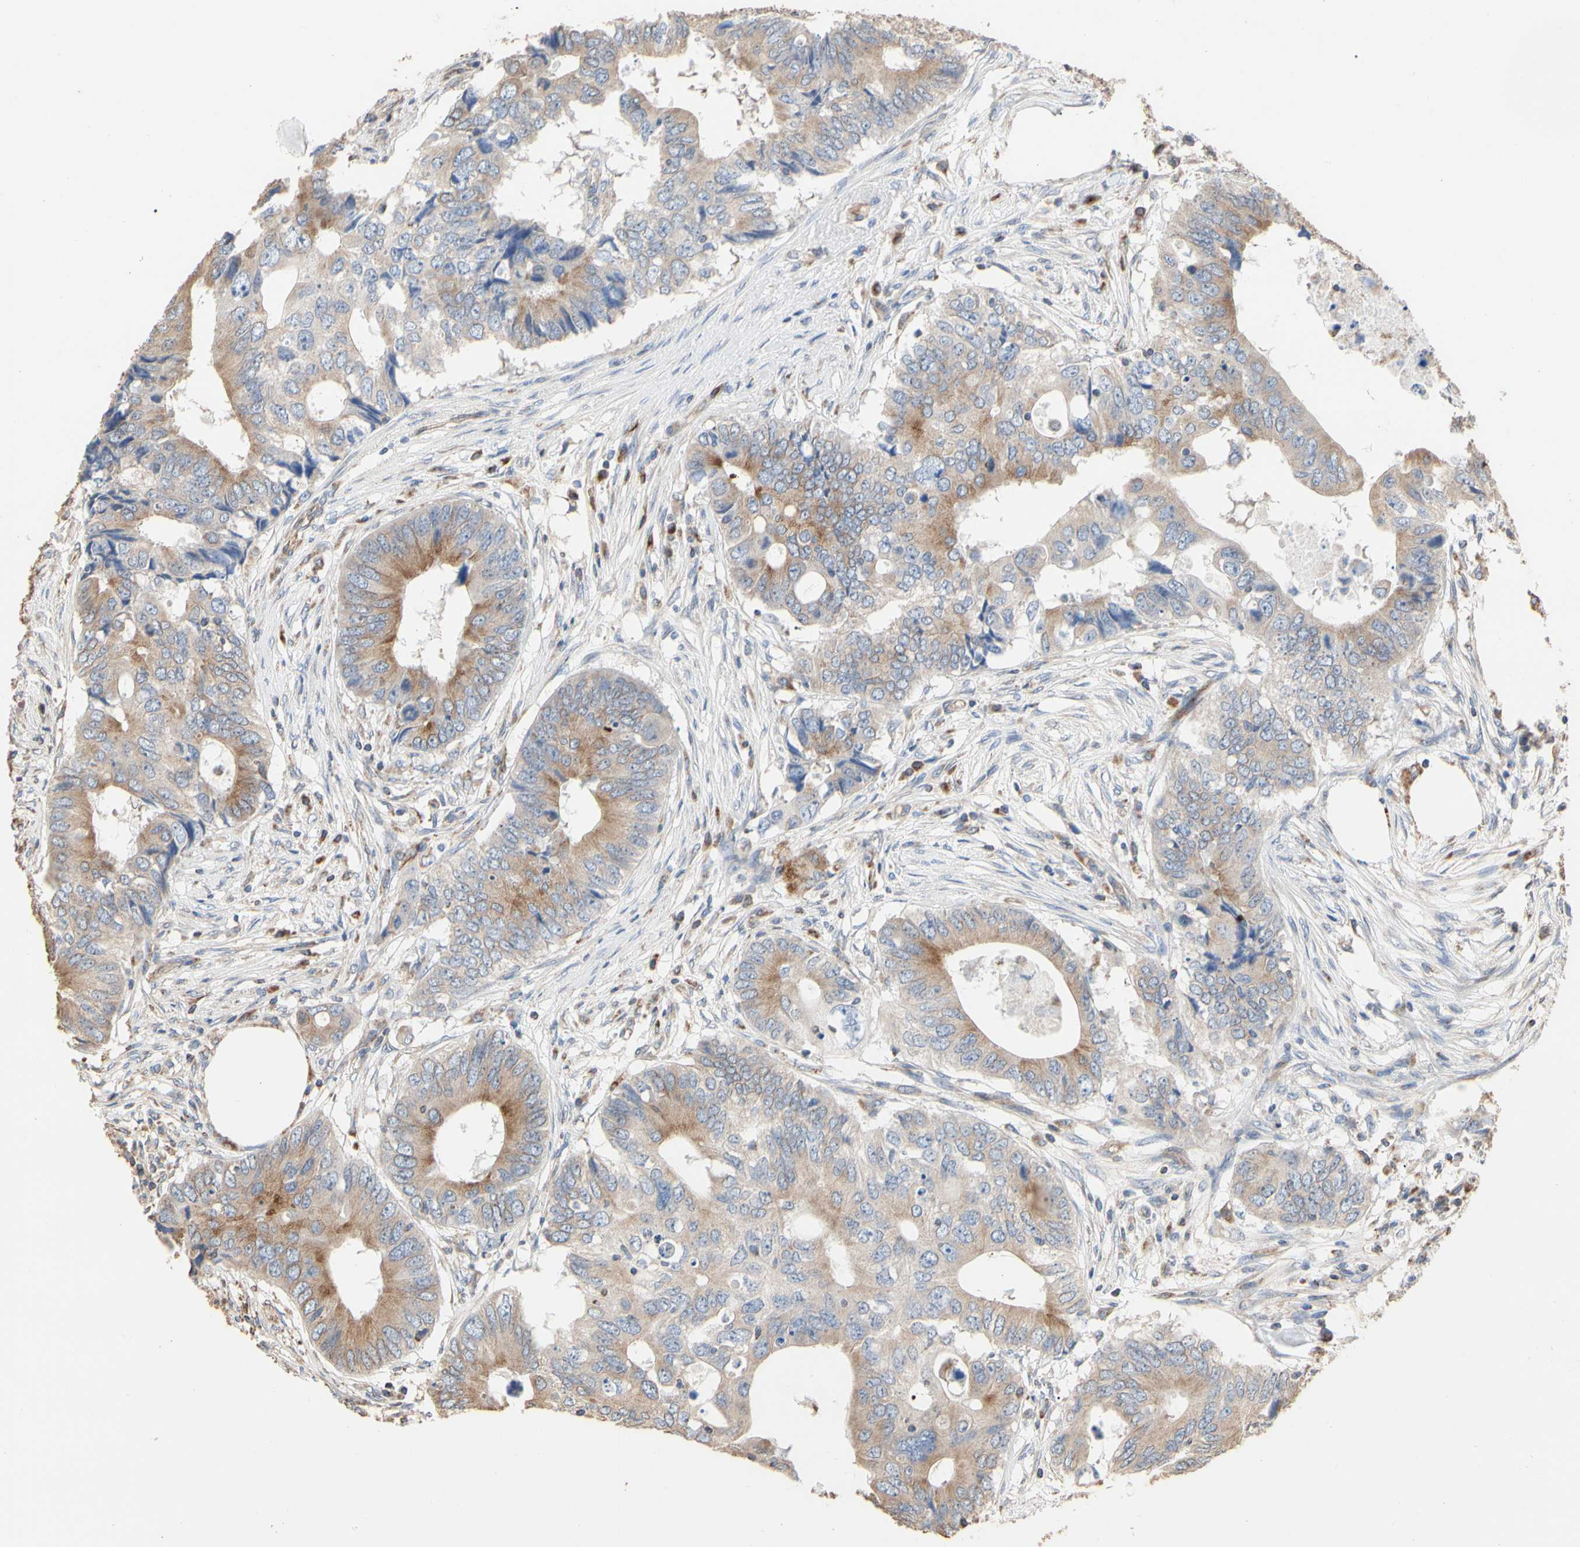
{"staining": {"intensity": "weak", "quantity": "25%-75%", "location": "cytoplasmic/membranous"}, "tissue": "colorectal cancer", "cell_type": "Tumor cells", "image_type": "cancer", "snomed": [{"axis": "morphology", "description": "Adenocarcinoma, NOS"}, {"axis": "topography", "description": "Colon"}], "caption": "A photomicrograph of colorectal adenocarcinoma stained for a protein demonstrates weak cytoplasmic/membranous brown staining in tumor cells.", "gene": "TUBA1A", "patient": {"sex": "male", "age": 71}}